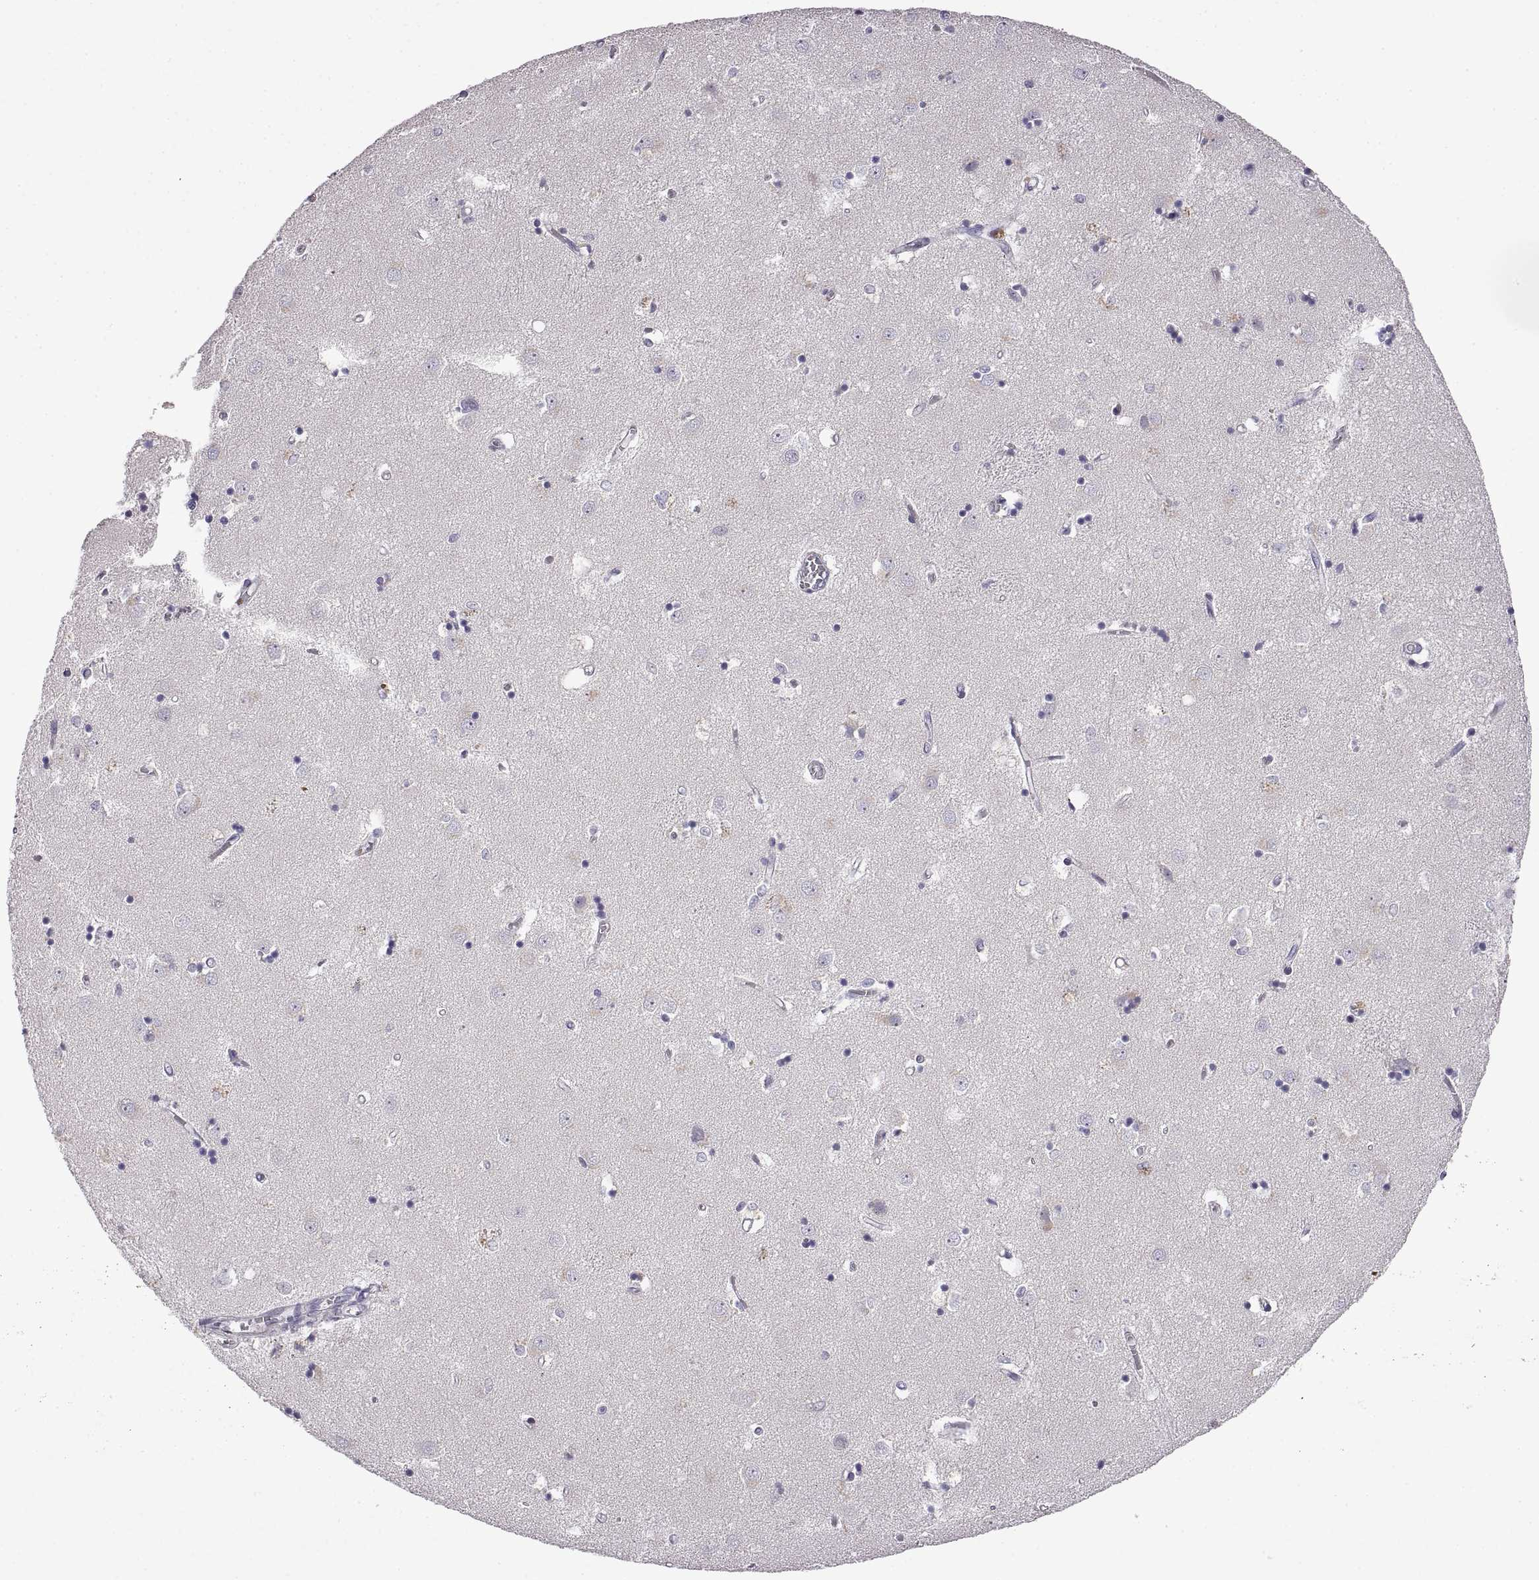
{"staining": {"intensity": "negative", "quantity": "none", "location": "none"}, "tissue": "caudate", "cell_type": "Glial cells", "image_type": "normal", "snomed": [{"axis": "morphology", "description": "Normal tissue, NOS"}, {"axis": "topography", "description": "Lateral ventricle wall"}], "caption": "DAB immunohistochemical staining of benign caudate demonstrates no significant staining in glial cells. (Immunohistochemistry, brightfield microscopy, high magnification).", "gene": "FAM170A", "patient": {"sex": "male", "age": 54}}